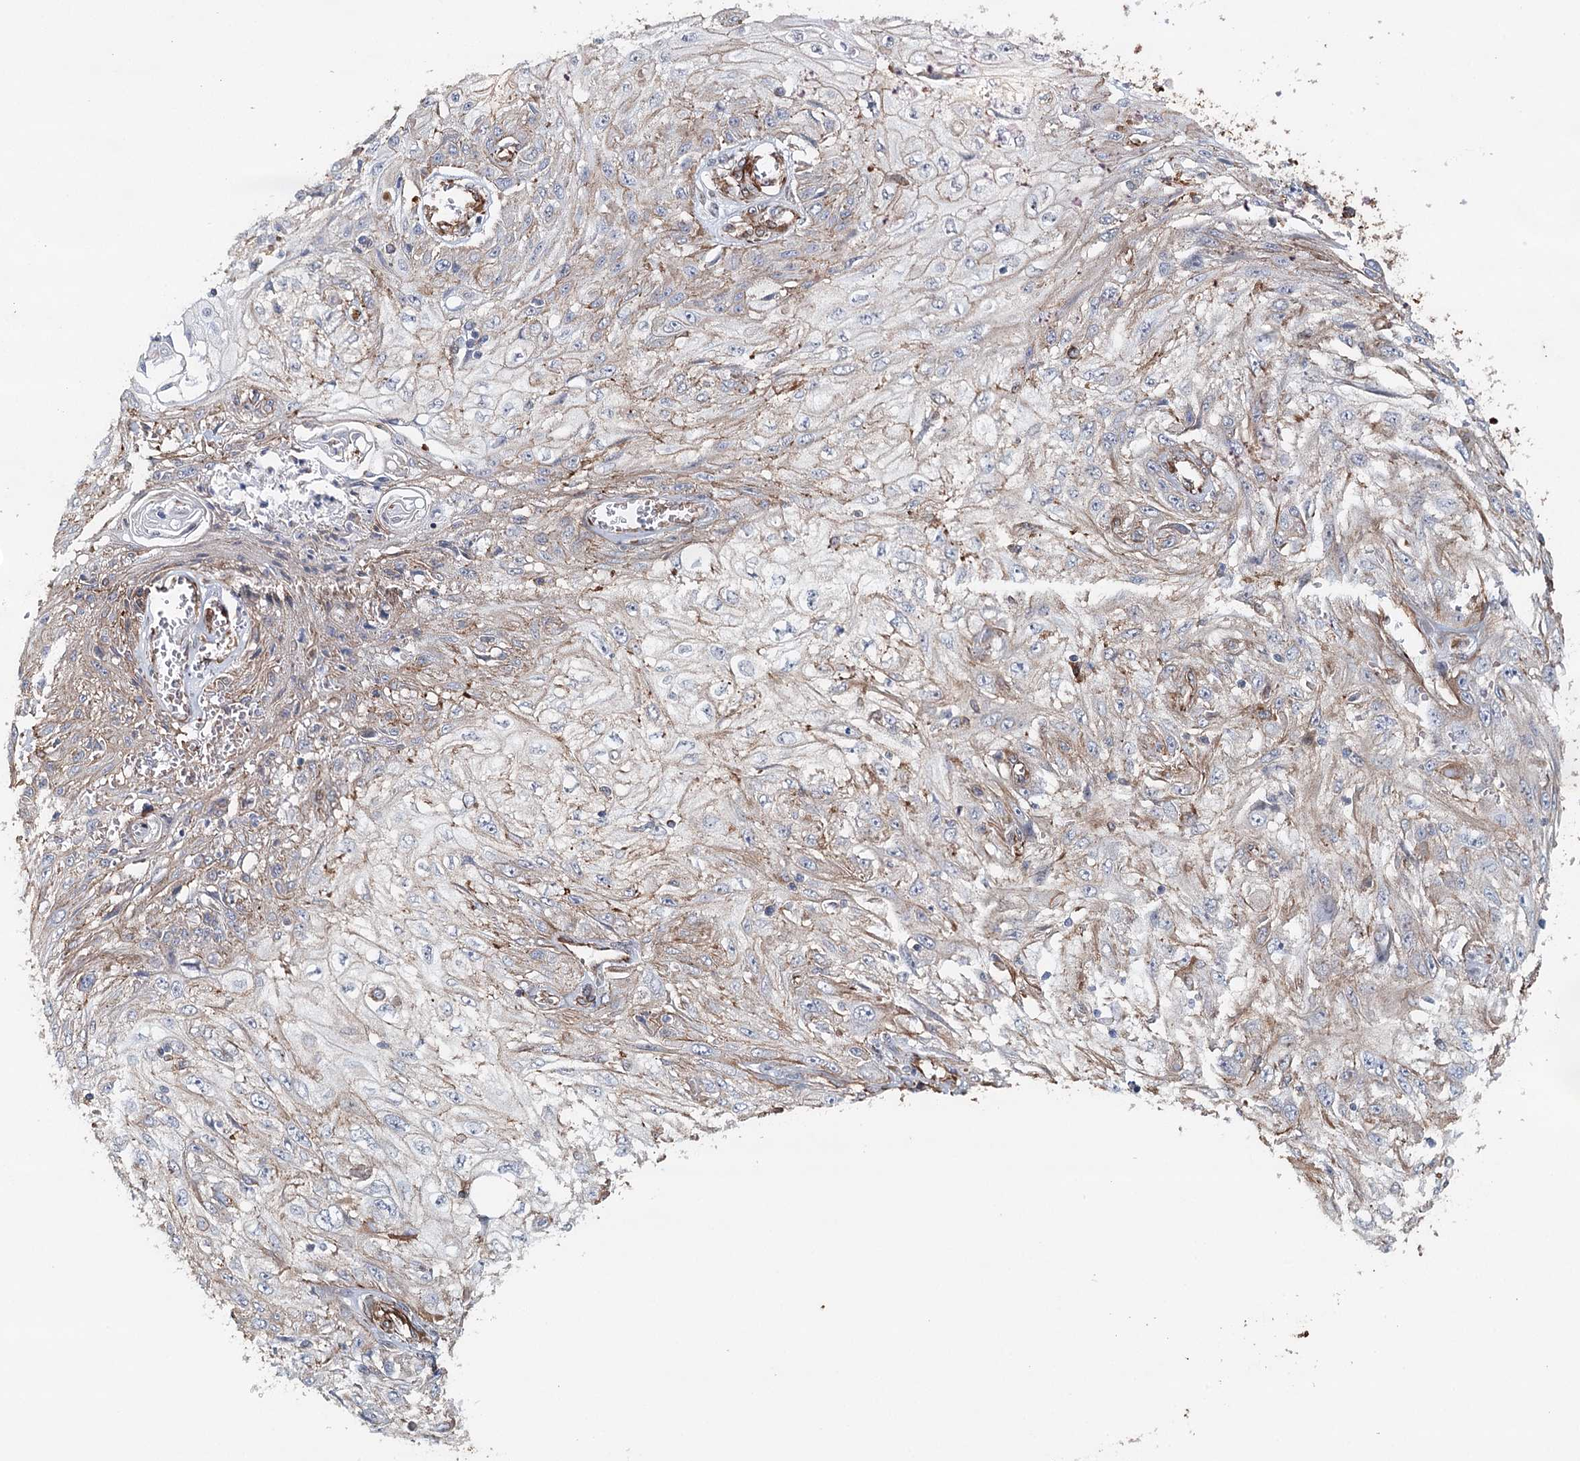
{"staining": {"intensity": "weak", "quantity": "25%-75%", "location": "cytoplasmic/membranous"}, "tissue": "skin cancer", "cell_type": "Tumor cells", "image_type": "cancer", "snomed": [{"axis": "morphology", "description": "Squamous cell carcinoma, NOS"}, {"axis": "topography", "description": "Skin"}], "caption": "Immunohistochemical staining of squamous cell carcinoma (skin) displays low levels of weak cytoplasmic/membranous protein expression in approximately 25%-75% of tumor cells.", "gene": "SYNPO", "patient": {"sex": "male", "age": 75}}